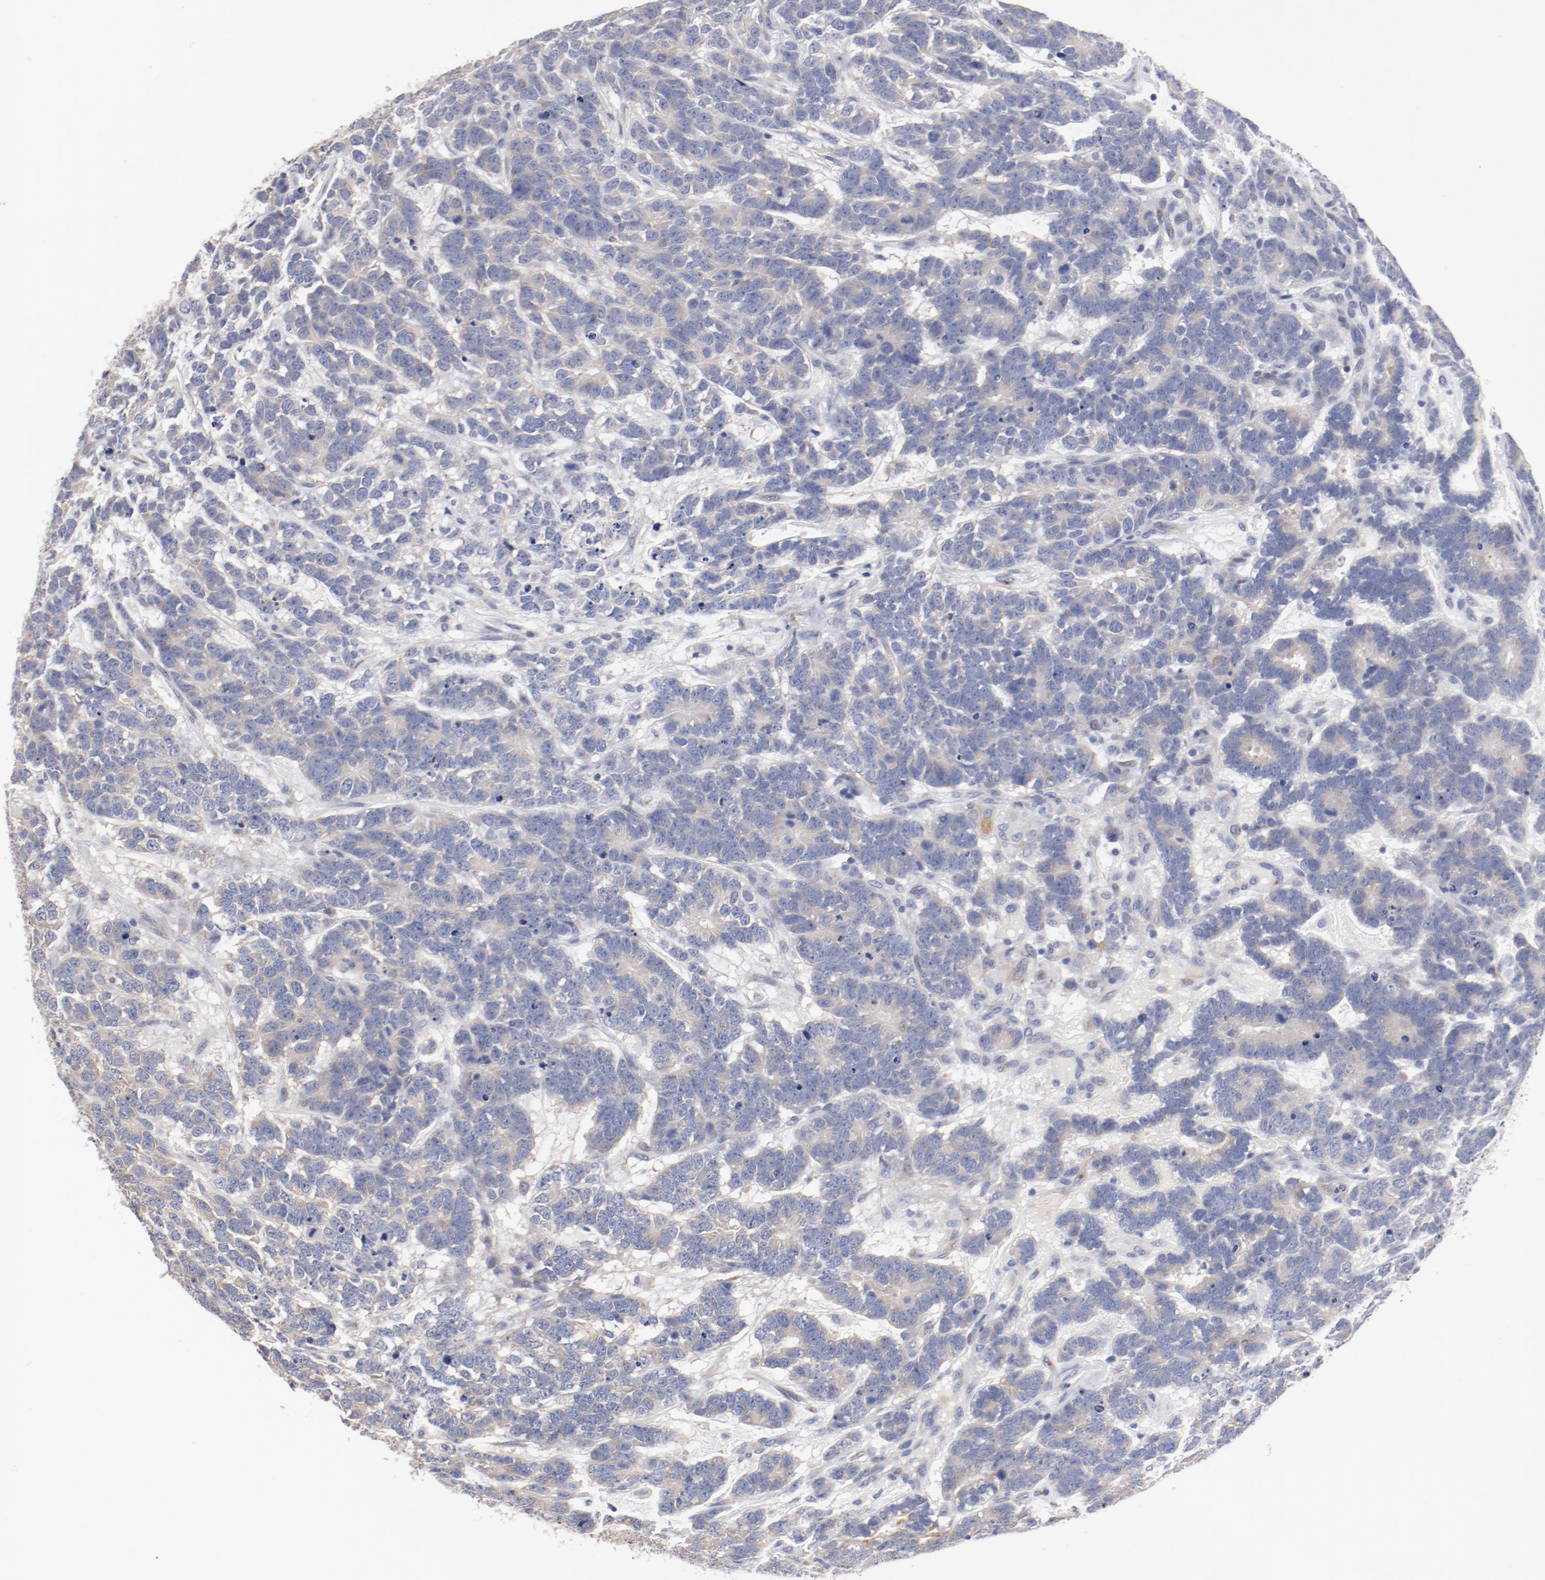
{"staining": {"intensity": "negative", "quantity": "none", "location": "none"}, "tissue": "testis cancer", "cell_type": "Tumor cells", "image_type": "cancer", "snomed": [{"axis": "morphology", "description": "Carcinoma, Embryonal, NOS"}, {"axis": "topography", "description": "Testis"}], "caption": "Tumor cells are negative for protein expression in human testis embryonal carcinoma.", "gene": "GPR143", "patient": {"sex": "male", "age": 26}}